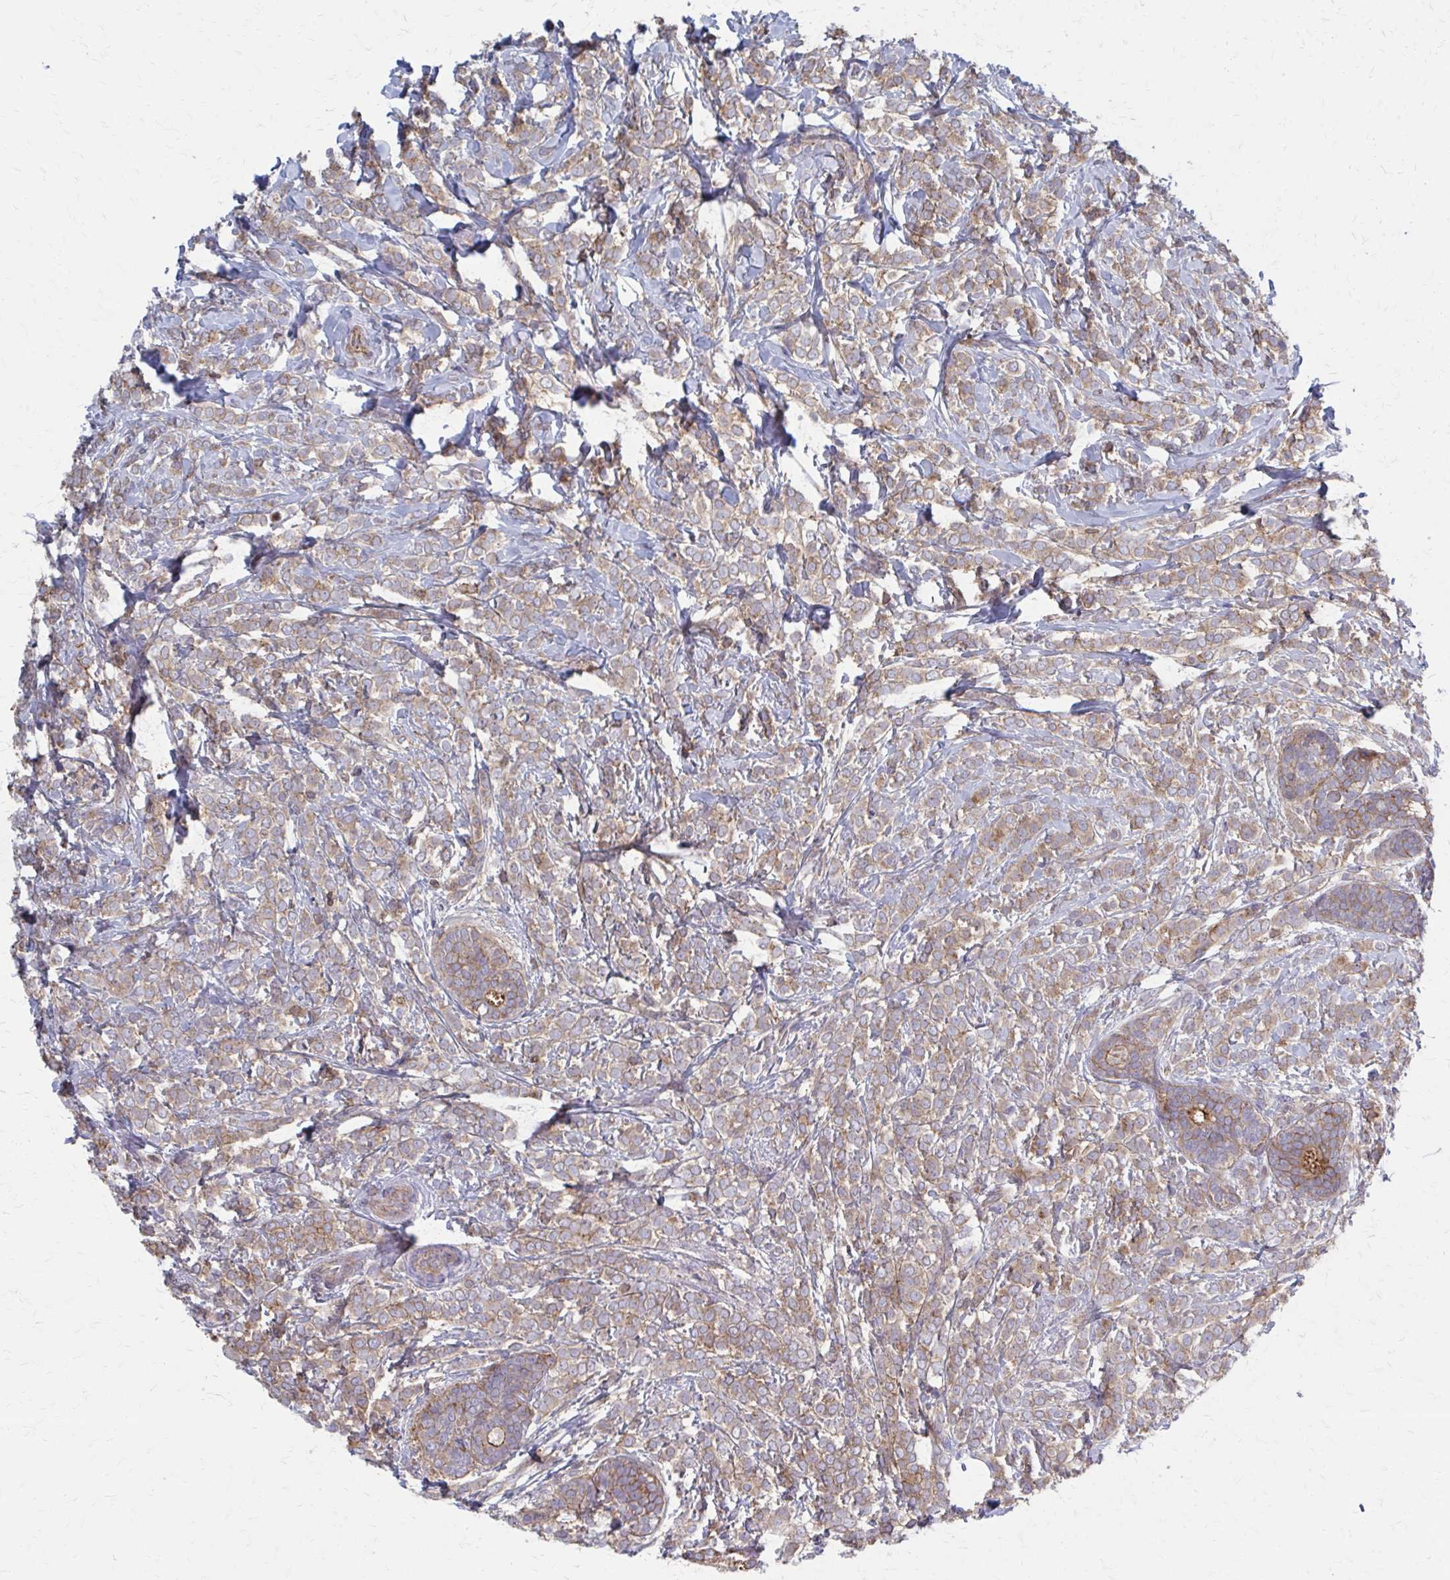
{"staining": {"intensity": "weak", "quantity": ">75%", "location": "cytoplasmic/membranous"}, "tissue": "breast cancer", "cell_type": "Tumor cells", "image_type": "cancer", "snomed": [{"axis": "morphology", "description": "Lobular carcinoma"}, {"axis": "topography", "description": "Breast"}], "caption": "Immunohistochemical staining of lobular carcinoma (breast) shows weak cytoplasmic/membranous protein staining in approximately >75% of tumor cells.", "gene": "MMP14", "patient": {"sex": "female", "age": 49}}